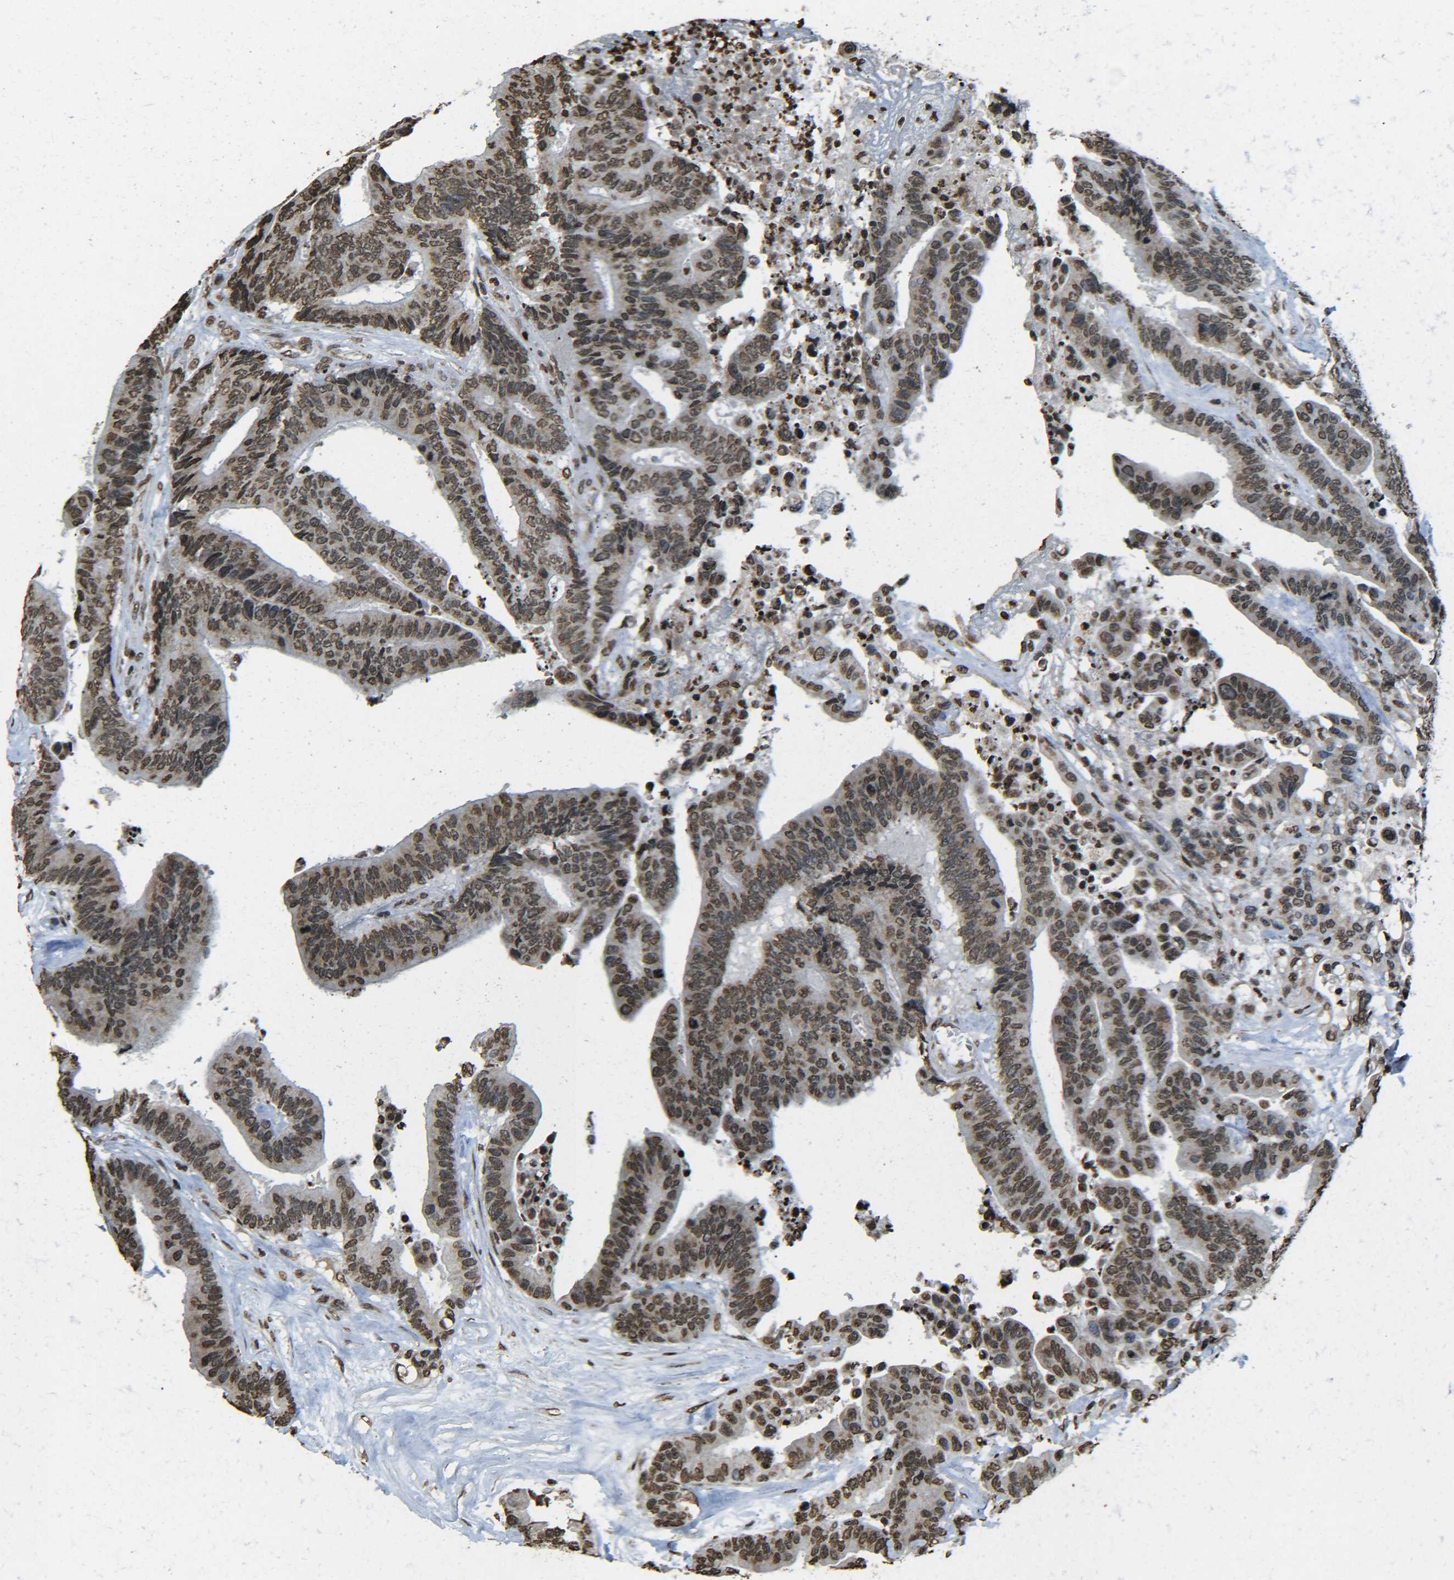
{"staining": {"intensity": "moderate", "quantity": ">75%", "location": "nuclear"}, "tissue": "colorectal cancer", "cell_type": "Tumor cells", "image_type": "cancer", "snomed": [{"axis": "morphology", "description": "Normal tissue, NOS"}, {"axis": "morphology", "description": "Adenocarcinoma, NOS"}, {"axis": "topography", "description": "Colon"}], "caption": "Immunohistochemical staining of human colorectal cancer (adenocarcinoma) exhibits moderate nuclear protein positivity in approximately >75% of tumor cells.", "gene": "NEUROG2", "patient": {"sex": "male", "age": 82}}